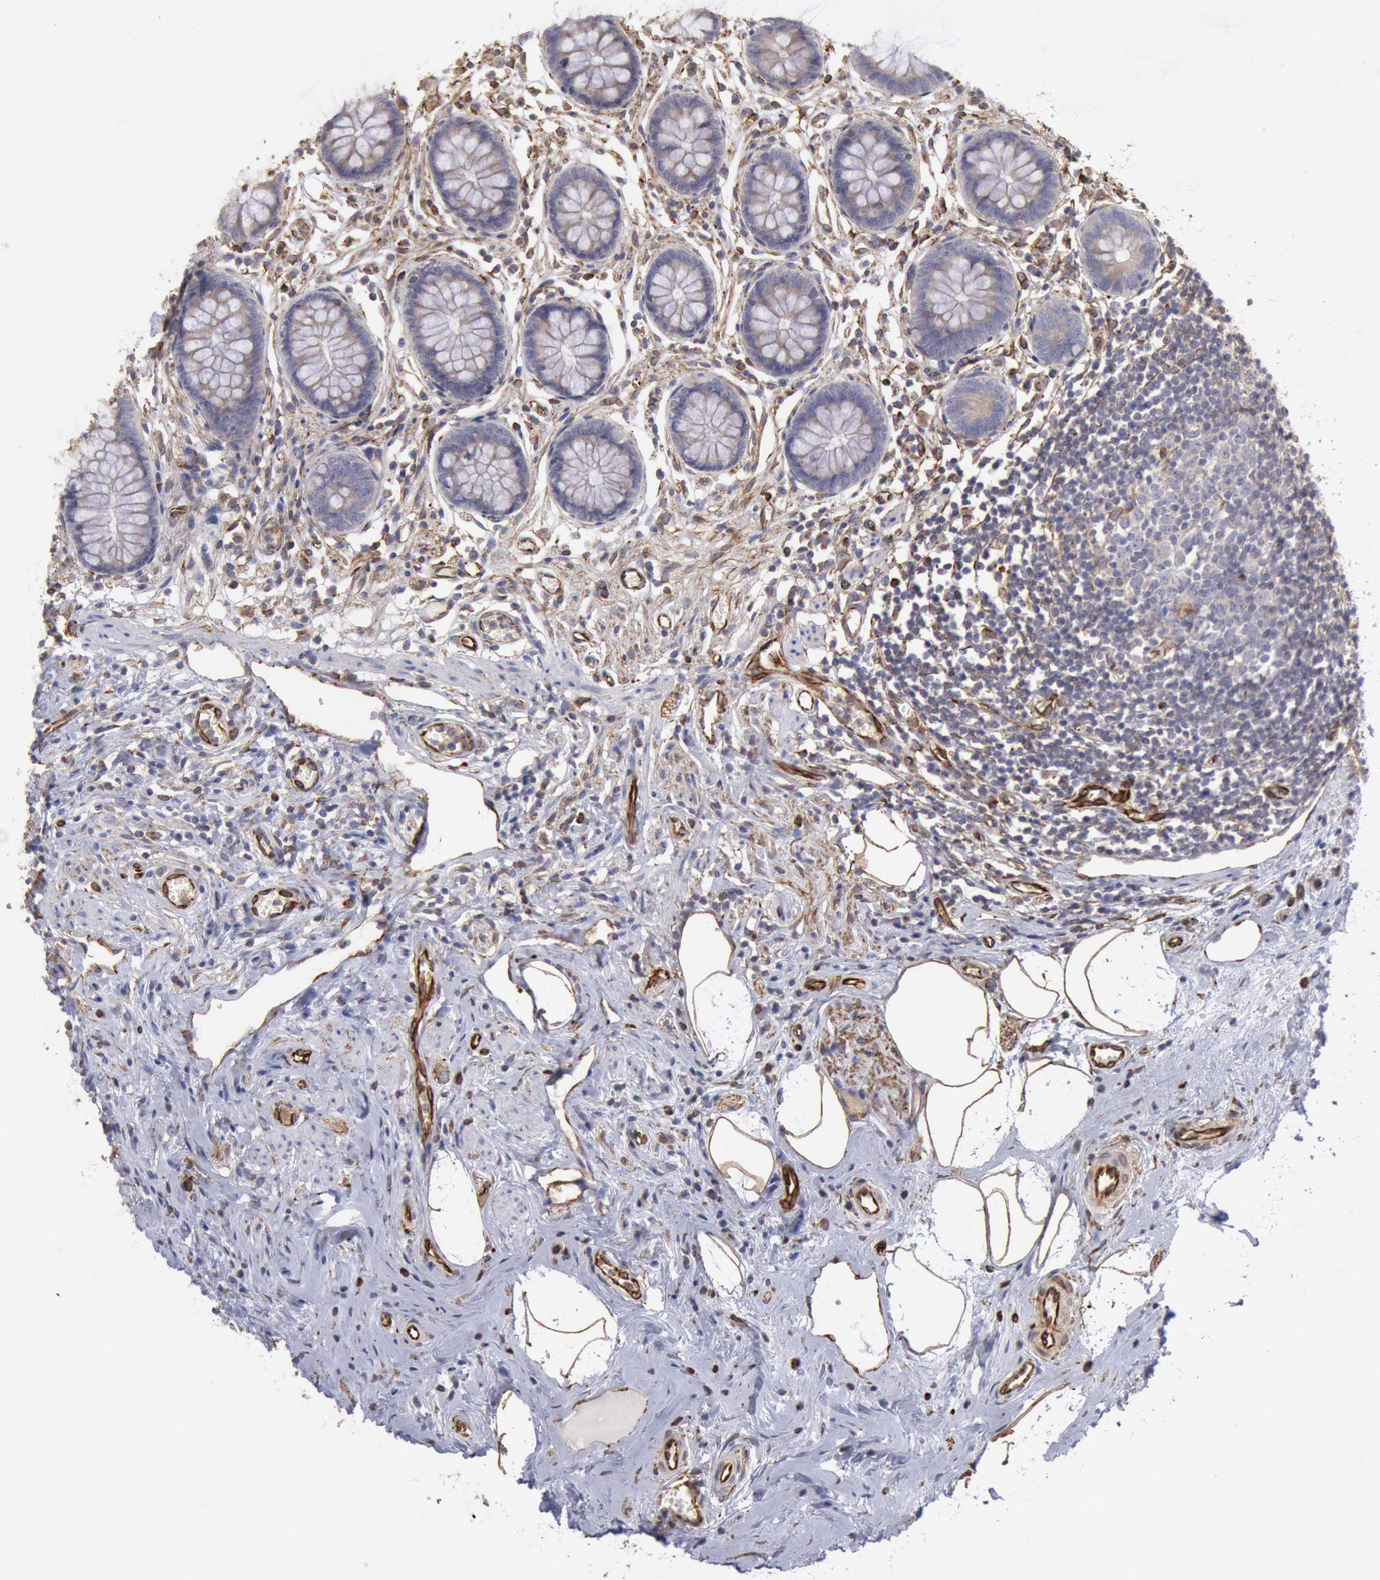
{"staining": {"intensity": "weak", "quantity": ">75%", "location": "cytoplasmic/membranous"}, "tissue": "appendix", "cell_type": "Glandular cells", "image_type": "normal", "snomed": [{"axis": "morphology", "description": "Normal tissue, NOS"}, {"axis": "topography", "description": "Appendix"}], "caption": "Protein positivity by immunohistochemistry (IHC) shows weak cytoplasmic/membranous positivity in approximately >75% of glandular cells in normal appendix. The staining was performed using DAB (3,3'-diaminobenzidine) to visualize the protein expression in brown, while the nuclei were stained in blue with hematoxylin (Magnification: 20x).", "gene": "RNF139", "patient": {"sex": "male", "age": 38}}